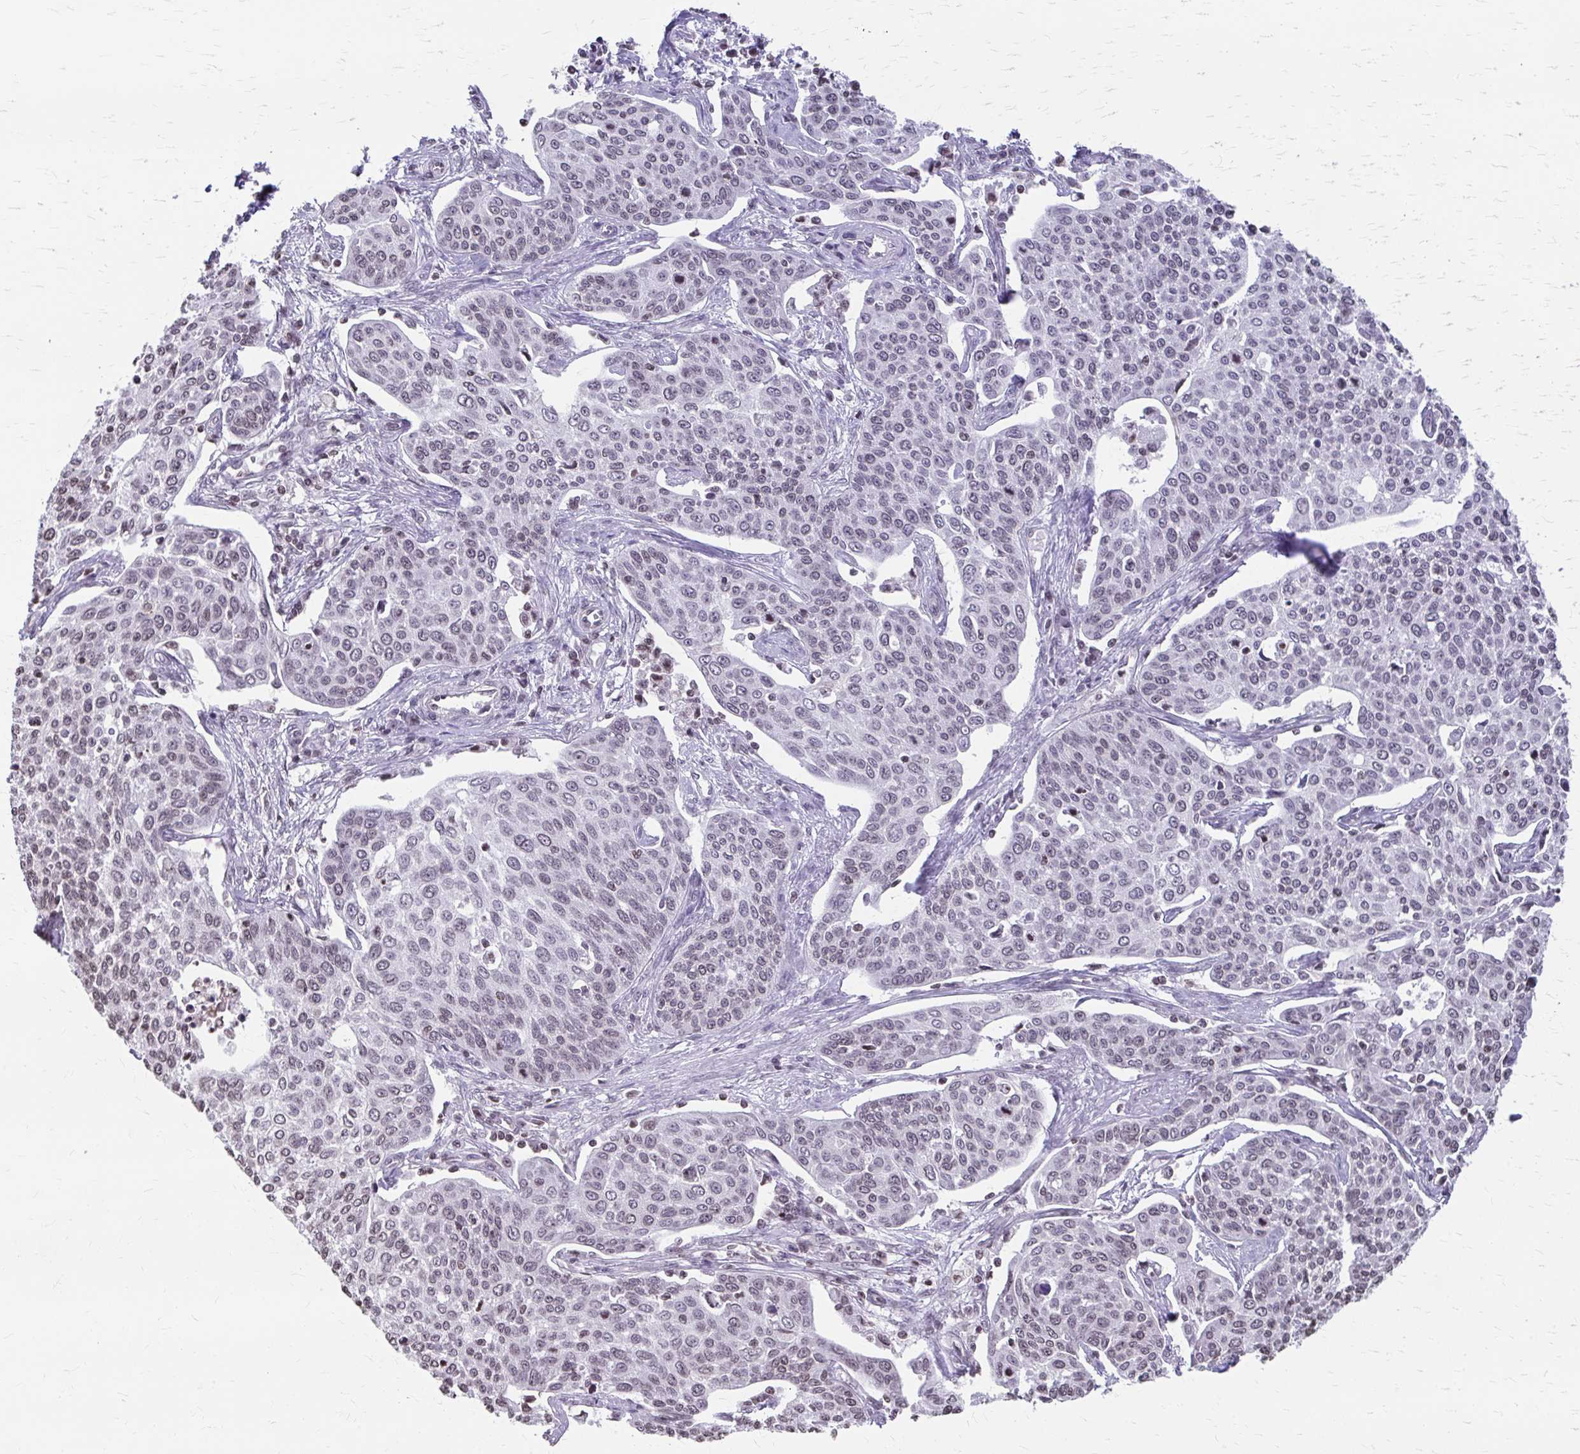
{"staining": {"intensity": "weak", "quantity": "<25%", "location": "nuclear"}, "tissue": "cervical cancer", "cell_type": "Tumor cells", "image_type": "cancer", "snomed": [{"axis": "morphology", "description": "Squamous cell carcinoma, NOS"}, {"axis": "topography", "description": "Cervix"}], "caption": "Tumor cells show no significant protein positivity in cervical cancer (squamous cell carcinoma).", "gene": "ORC3", "patient": {"sex": "female", "age": 34}}